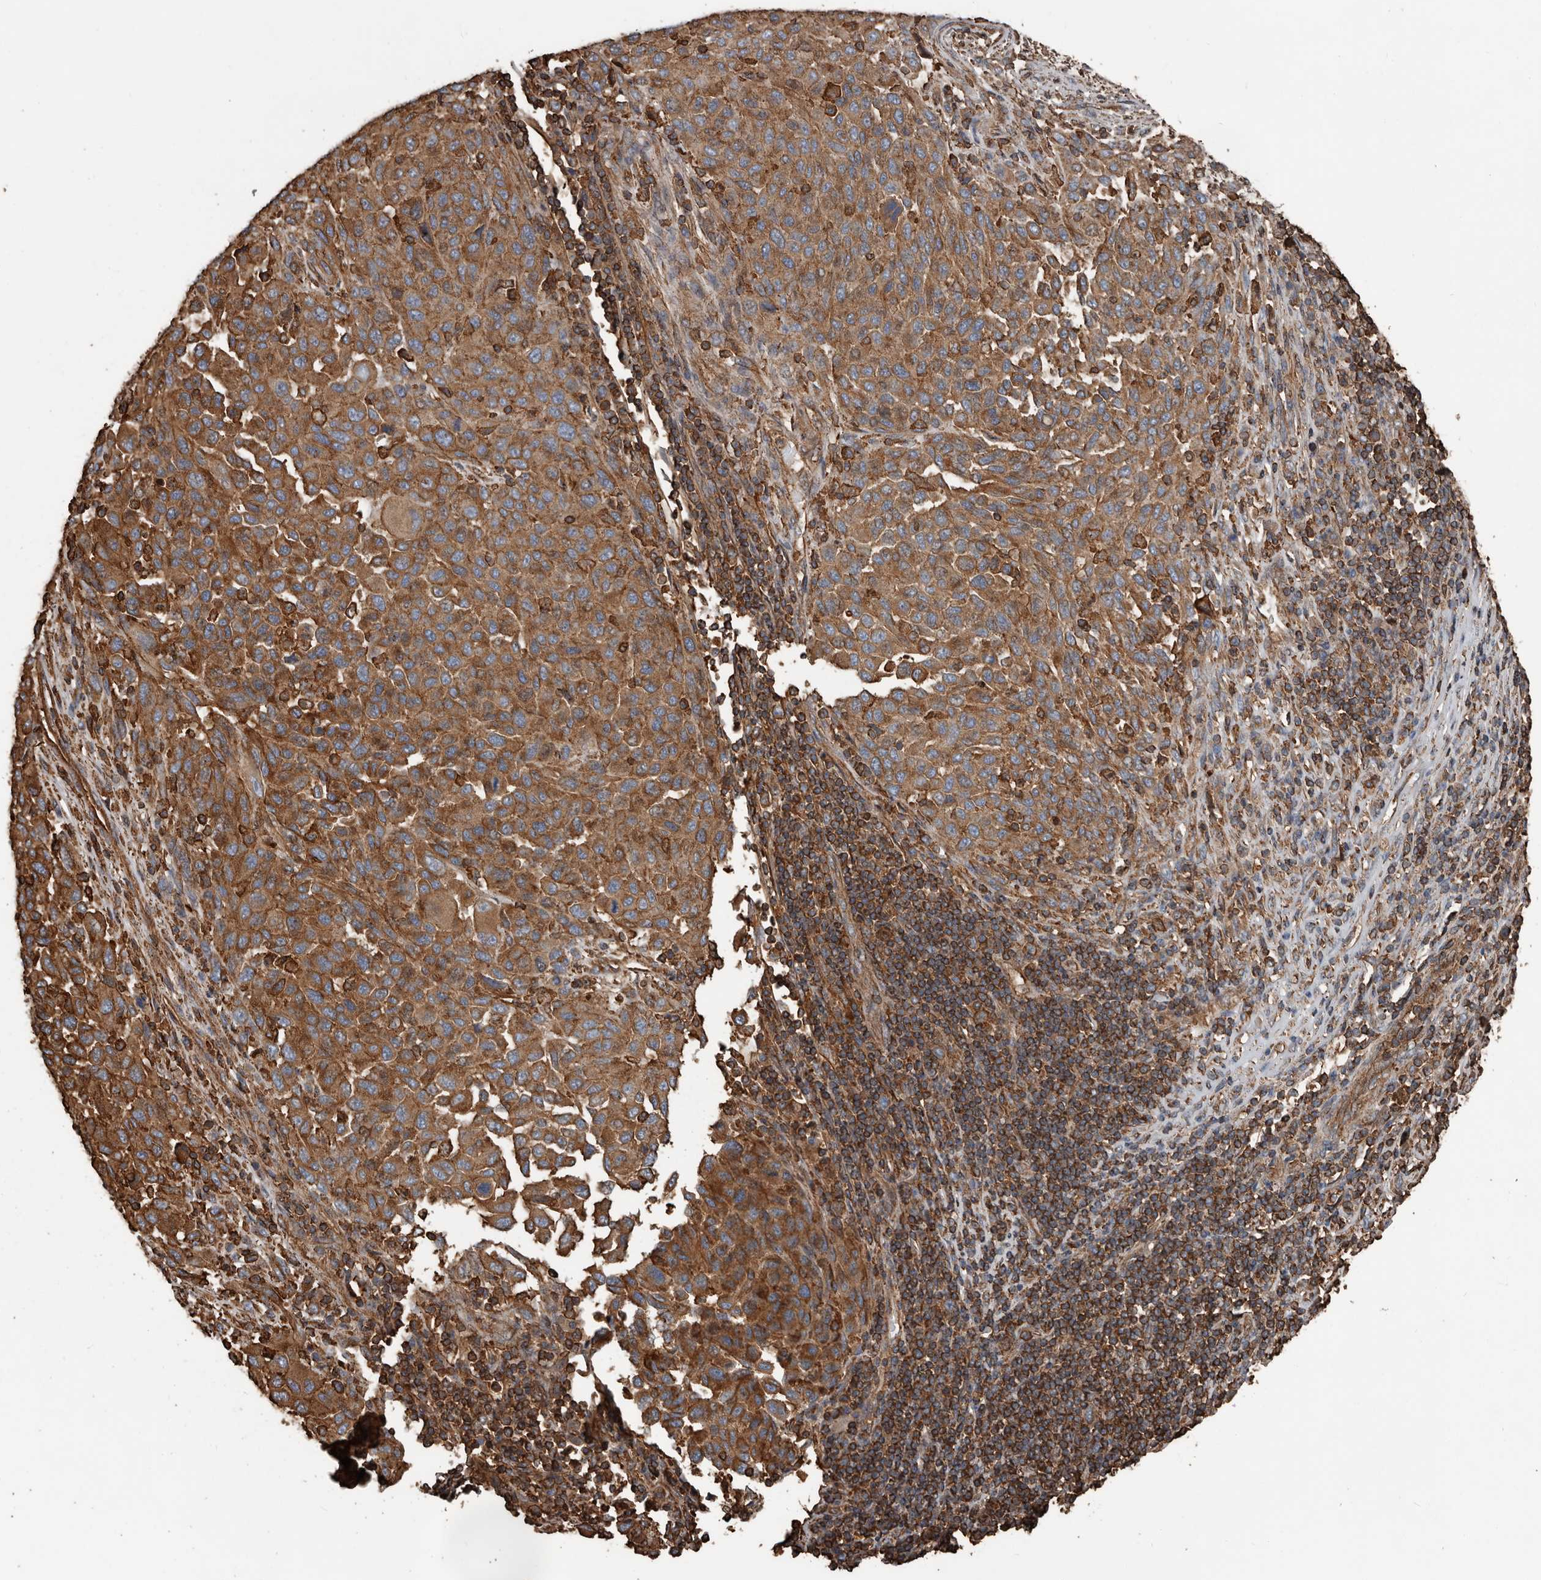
{"staining": {"intensity": "strong", "quantity": ">75%", "location": "cytoplasmic/membranous"}, "tissue": "melanoma", "cell_type": "Tumor cells", "image_type": "cancer", "snomed": [{"axis": "morphology", "description": "Malignant melanoma, Metastatic site"}, {"axis": "topography", "description": "Lymph node"}], "caption": "Immunohistochemical staining of melanoma displays high levels of strong cytoplasmic/membranous protein staining in about >75% of tumor cells.", "gene": "DENND6B", "patient": {"sex": "male", "age": 61}}